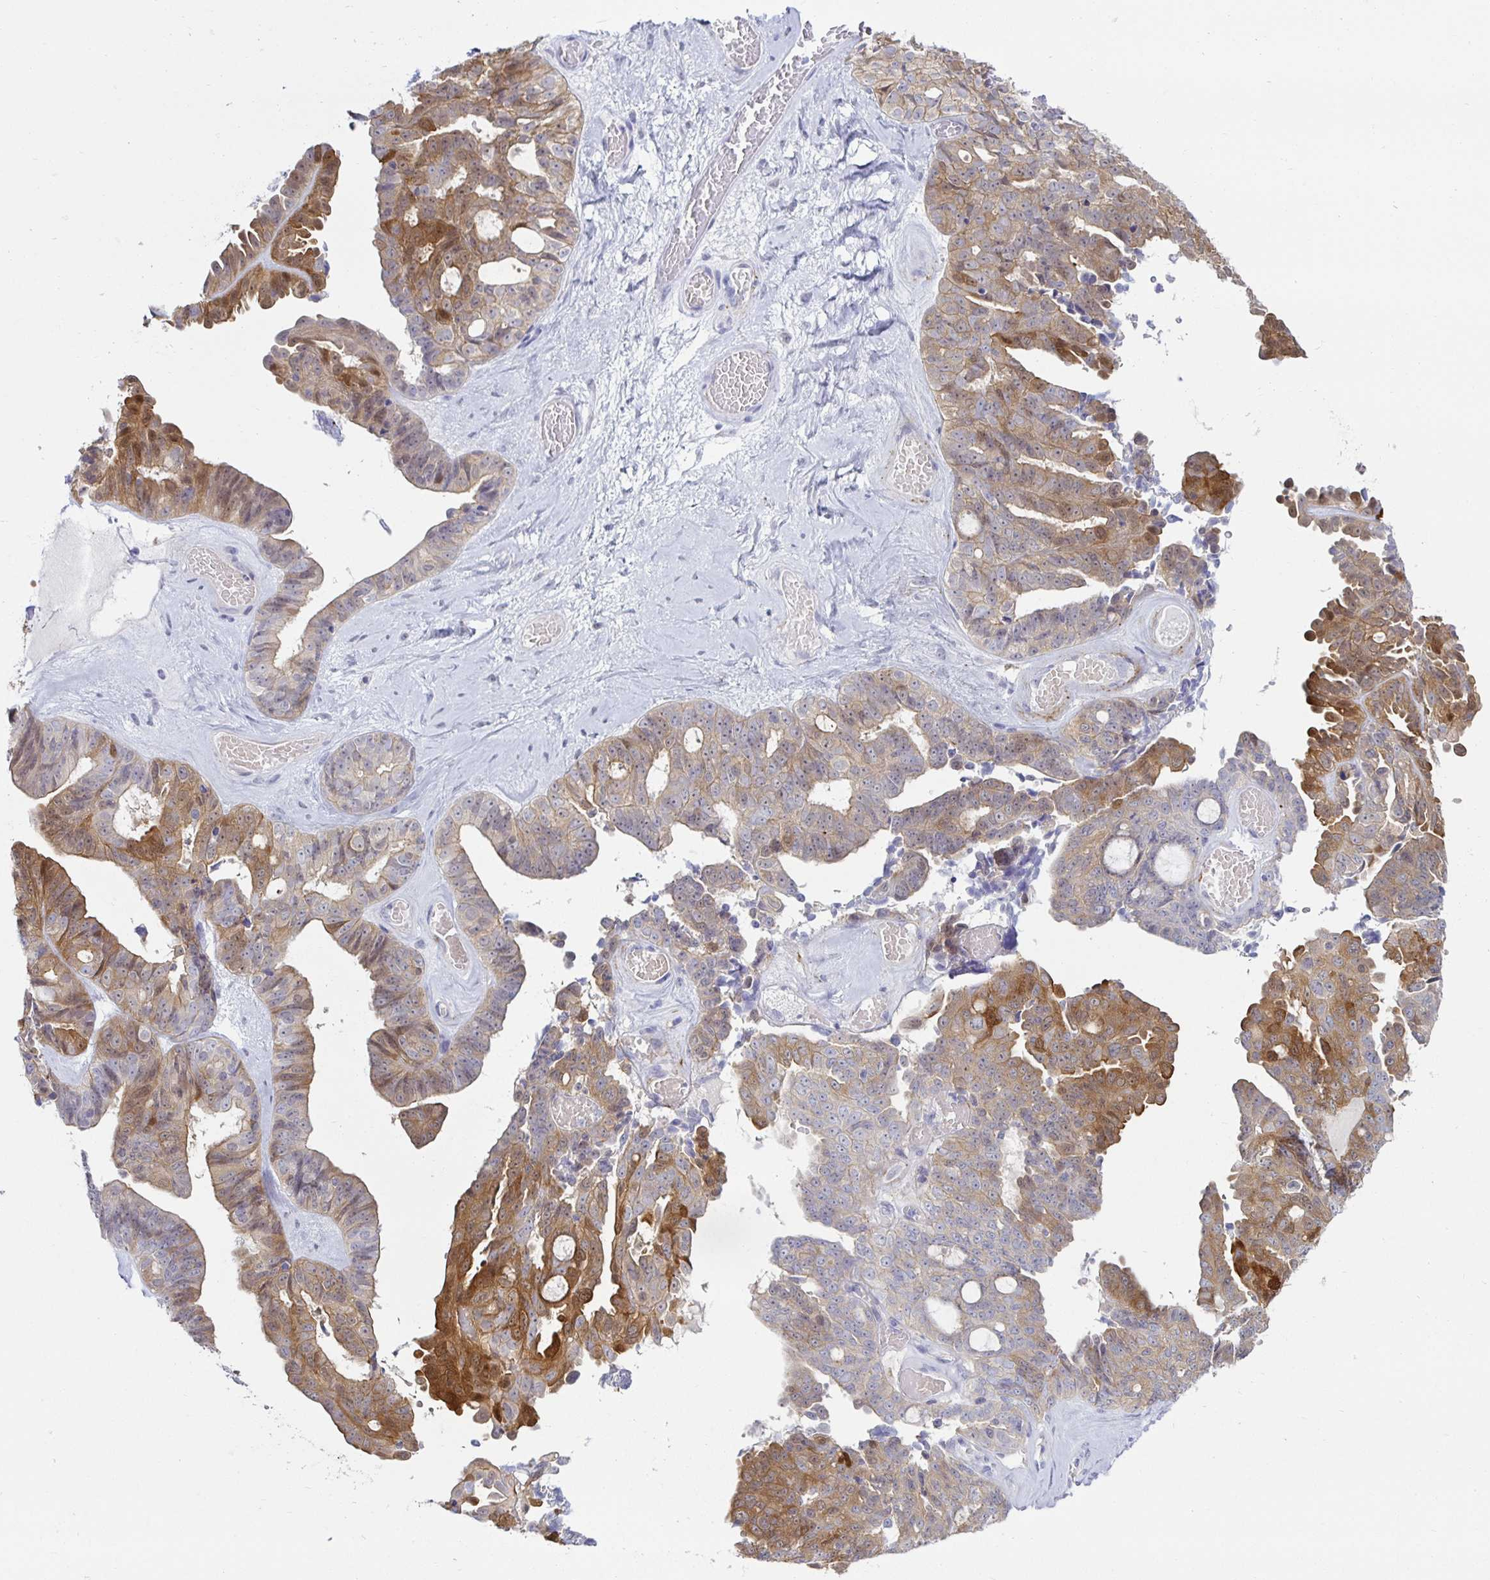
{"staining": {"intensity": "strong", "quantity": "25%-75%", "location": "cytoplasmic/membranous"}, "tissue": "ovarian cancer", "cell_type": "Tumor cells", "image_type": "cancer", "snomed": [{"axis": "morphology", "description": "Cystadenocarcinoma, serous, NOS"}, {"axis": "topography", "description": "Ovary"}], "caption": "Strong cytoplasmic/membranous protein positivity is present in approximately 25%-75% of tumor cells in serous cystadenocarcinoma (ovarian). The staining was performed using DAB (3,3'-diaminobenzidine), with brown indicating positive protein expression. Nuclei are stained blue with hematoxylin.", "gene": "MON2", "patient": {"sex": "female", "age": 71}}